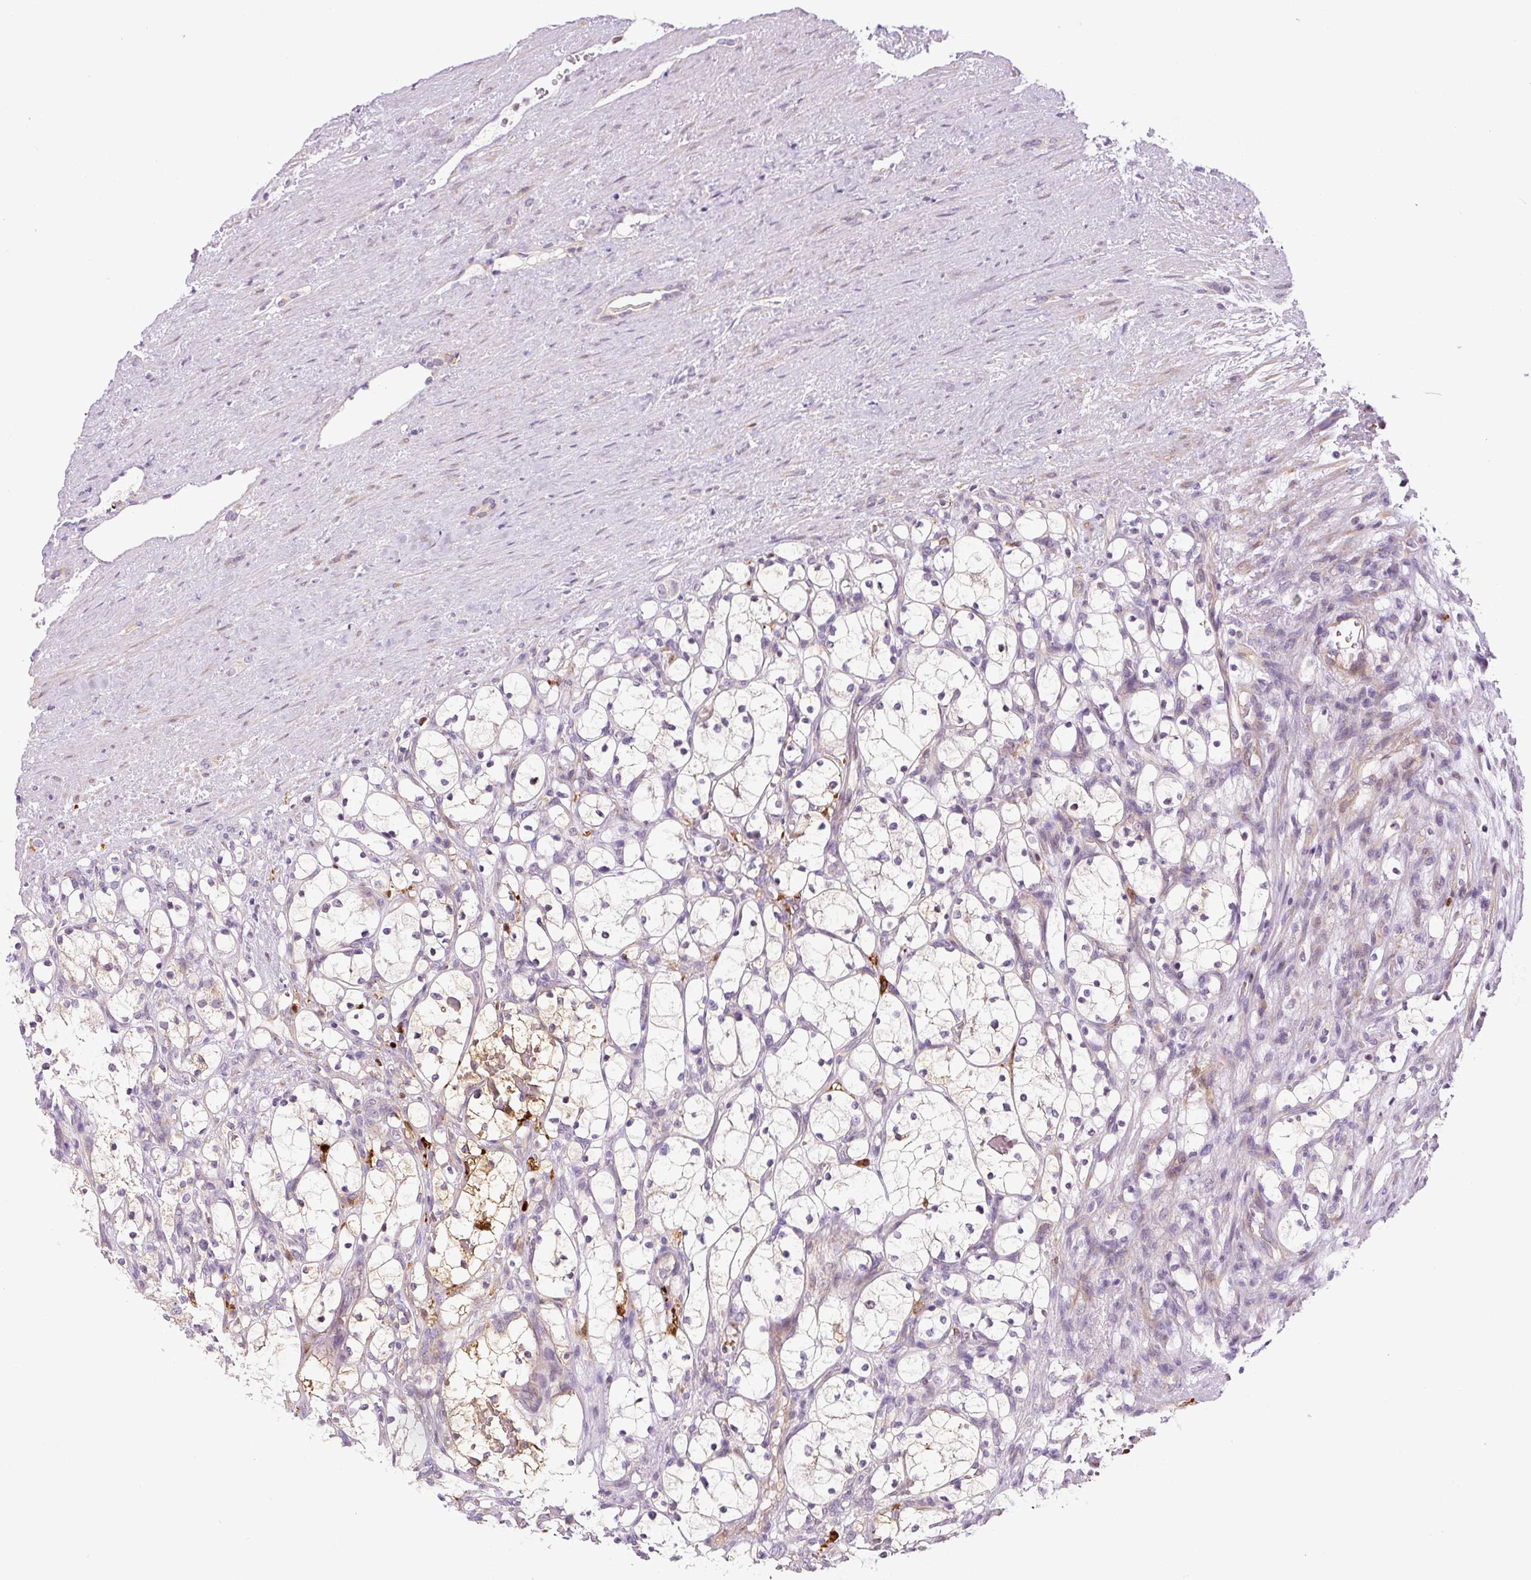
{"staining": {"intensity": "negative", "quantity": "none", "location": "none"}, "tissue": "renal cancer", "cell_type": "Tumor cells", "image_type": "cancer", "snomed": [{"axis": "morphology", "description": "Adenocarcinoma, NOS"}, {"axis": "topography", "description": "Kidney"}], "caption": "Renal cancer (adenocarcinoma) was stained to show a protein in brown. There is no significant expression in tumor cells.", "gene": "FUT10", "patient": {"sex": "female", "age": 69}}